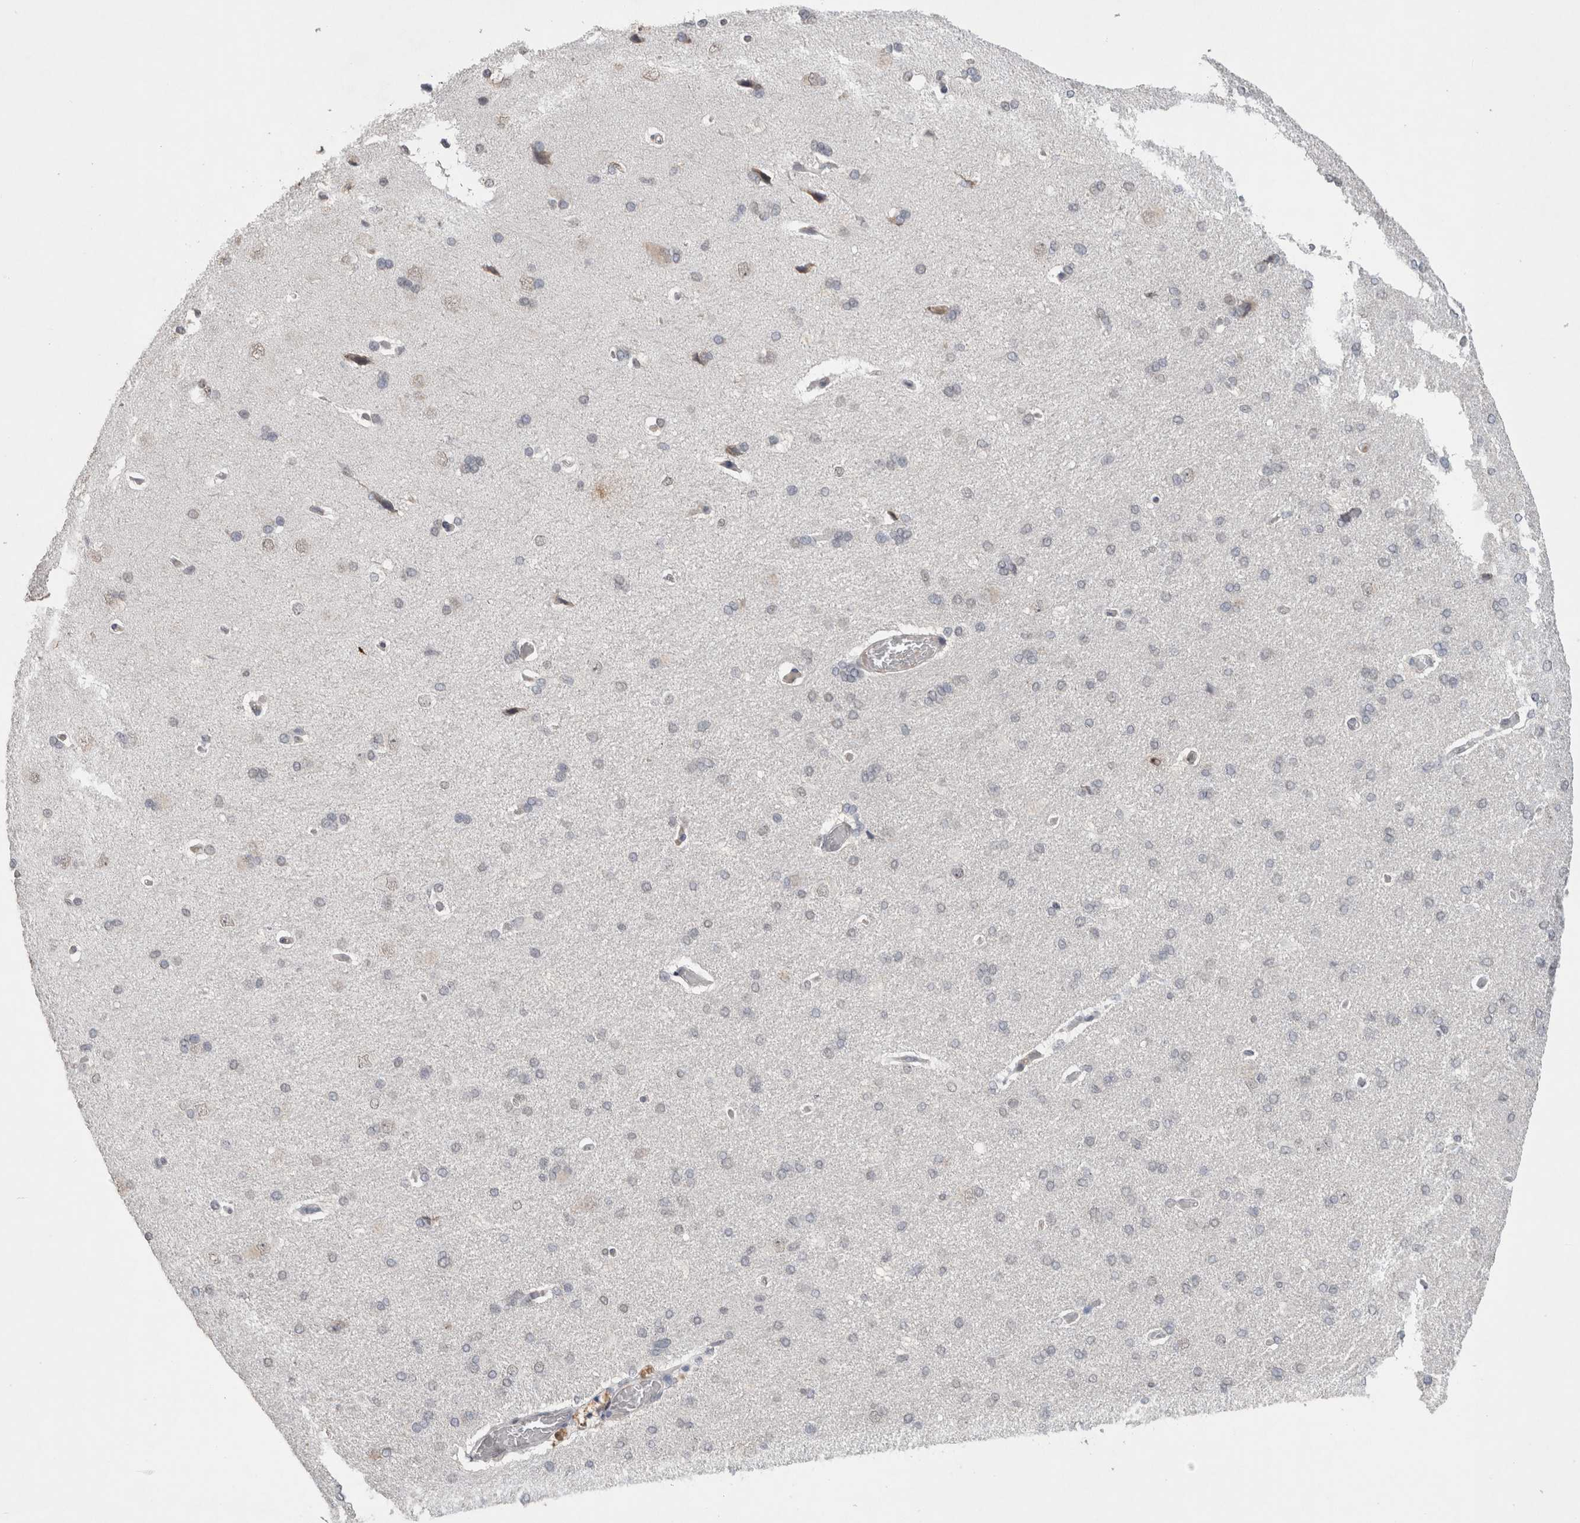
{"staining": {"intensity": "negative", "quantity": "none", "location": "none"}, "tissue": "cerebral cortex", "cell_type": "Endothelial cells", "image_type": "normal", "snomed": [{"axis": "morphology", "description": "Normal tissue, NOS"}, {"axis": "topography", "description": "Cerebral cortex"}], "caption": "An immunohistochemistry (IHC) image of benign cerebral cortex is shown. There is no staining in endothelial cells of cerebral cortex. The staining is performed using DAB brown chromogen with nuclei counter-stained in using hematoxylin.", "gene": "CDH13", "patient": {"sex": "male", "age": 62}}